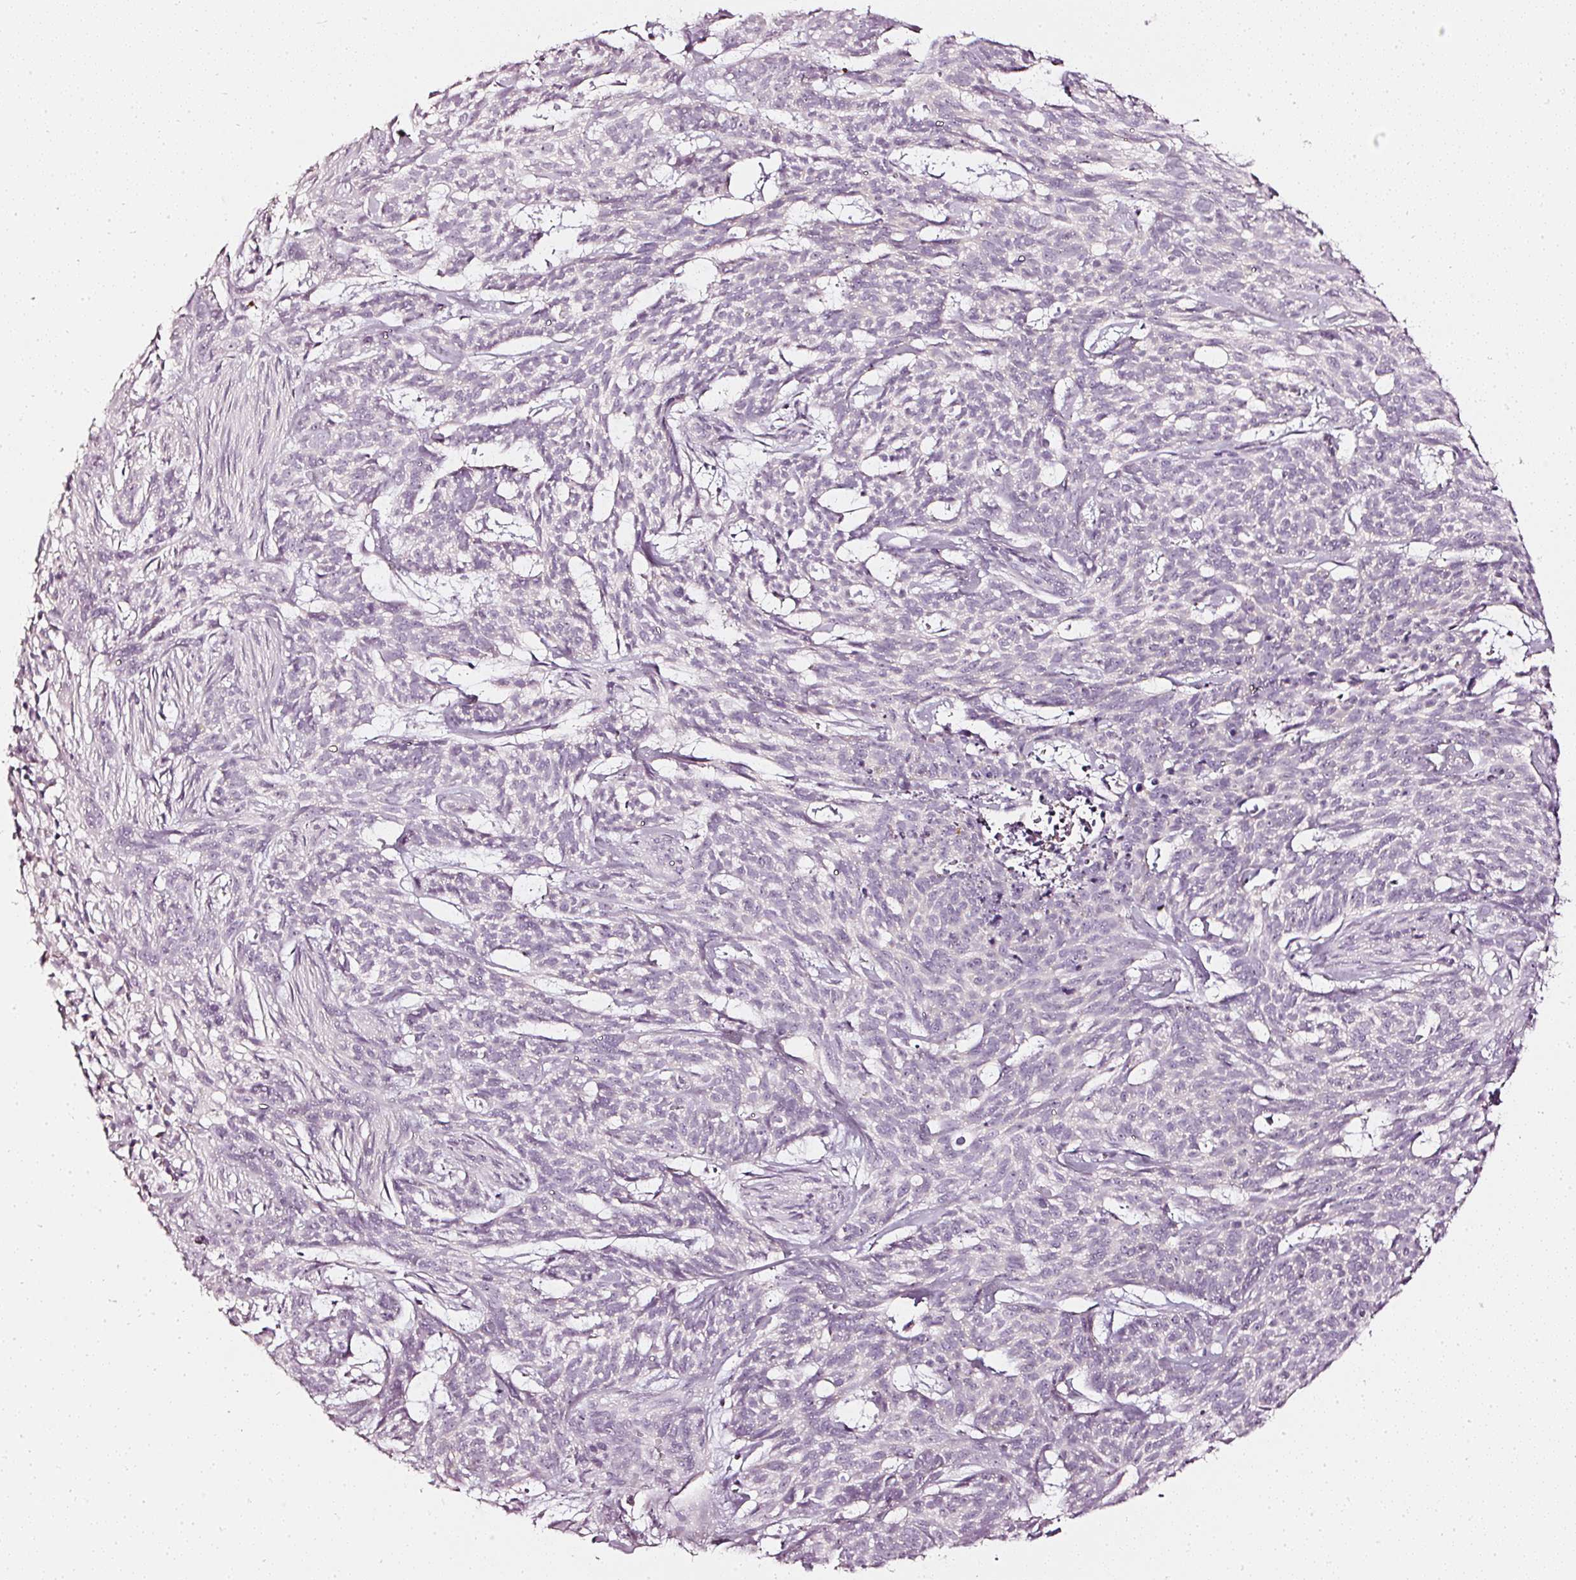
{"staining": {"intensity": "negative", "quantity": "none", "location": "none"}, "tissue": "skin cancer", "cell_type": "Tumor cells", "image_type": "cancer", "snomed": [{"axis": "morphology", "description": "Basal cell carcinoma"}, {"axis": "topography", "description": "Skin"}], "caption": "There is no significant expression in tumor cells of skin cancer (basal cell carcinoma).", "gene": "CNP", "patient": {"sex": "female", "age": 93}}